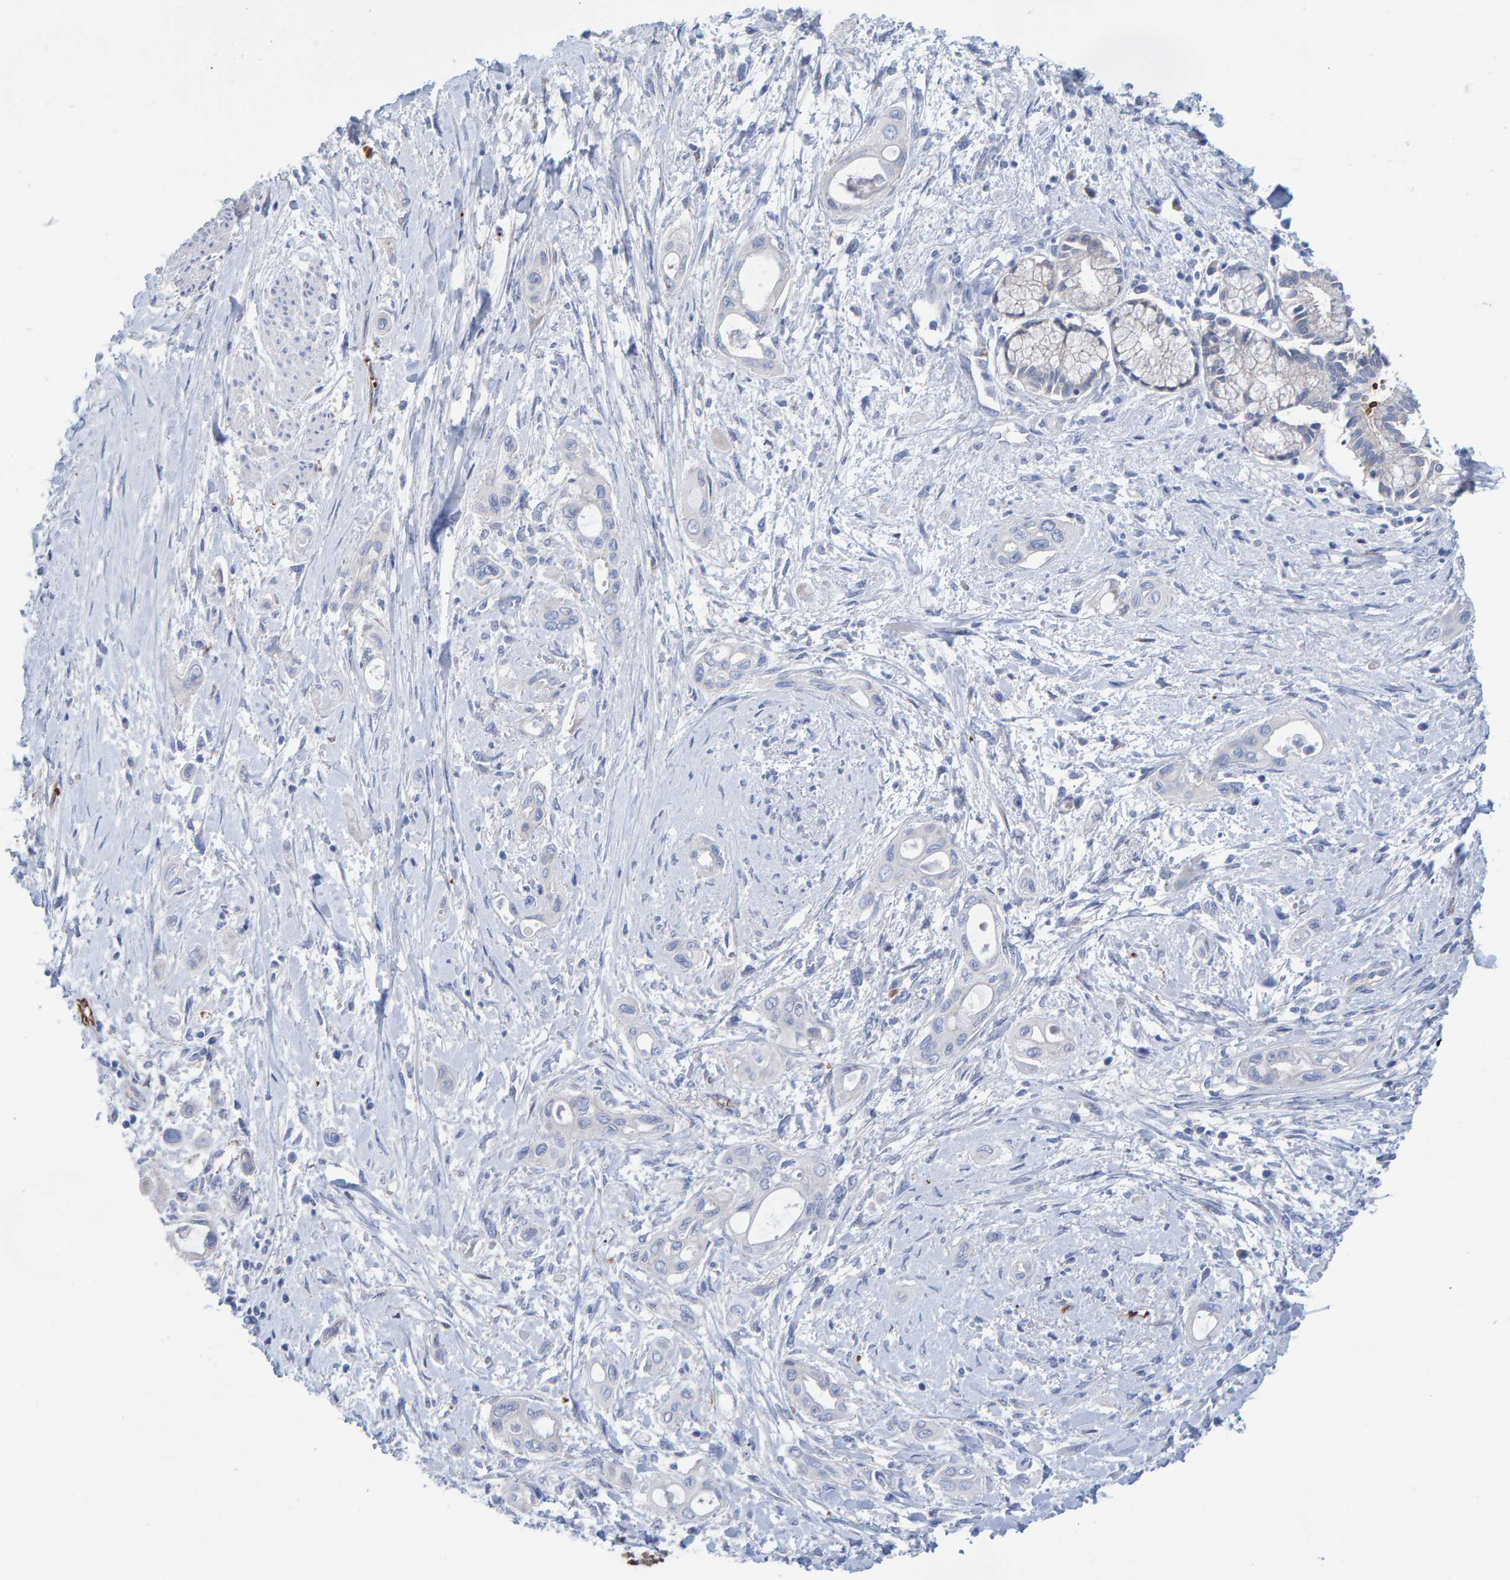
{"staining": {"intensity": "negative", "quantity": "none", "location": "none"}, "tissue": "pancreatic cancer", "cell_type": "Tumor cells", "image_type": "cancer", "snomed": [{"axis": "morphology", "description": "Adenocarcinoma, NOS"}, {"axis": "topography", "description": "Pancreas"}], "caption": "This is a micrograph of immunohistochemistry staining of pancreatic cancer, which shows no expression in tumor cells.", "gene": "VPS9D1", "patient": {"sex": "male", "age": 59}}